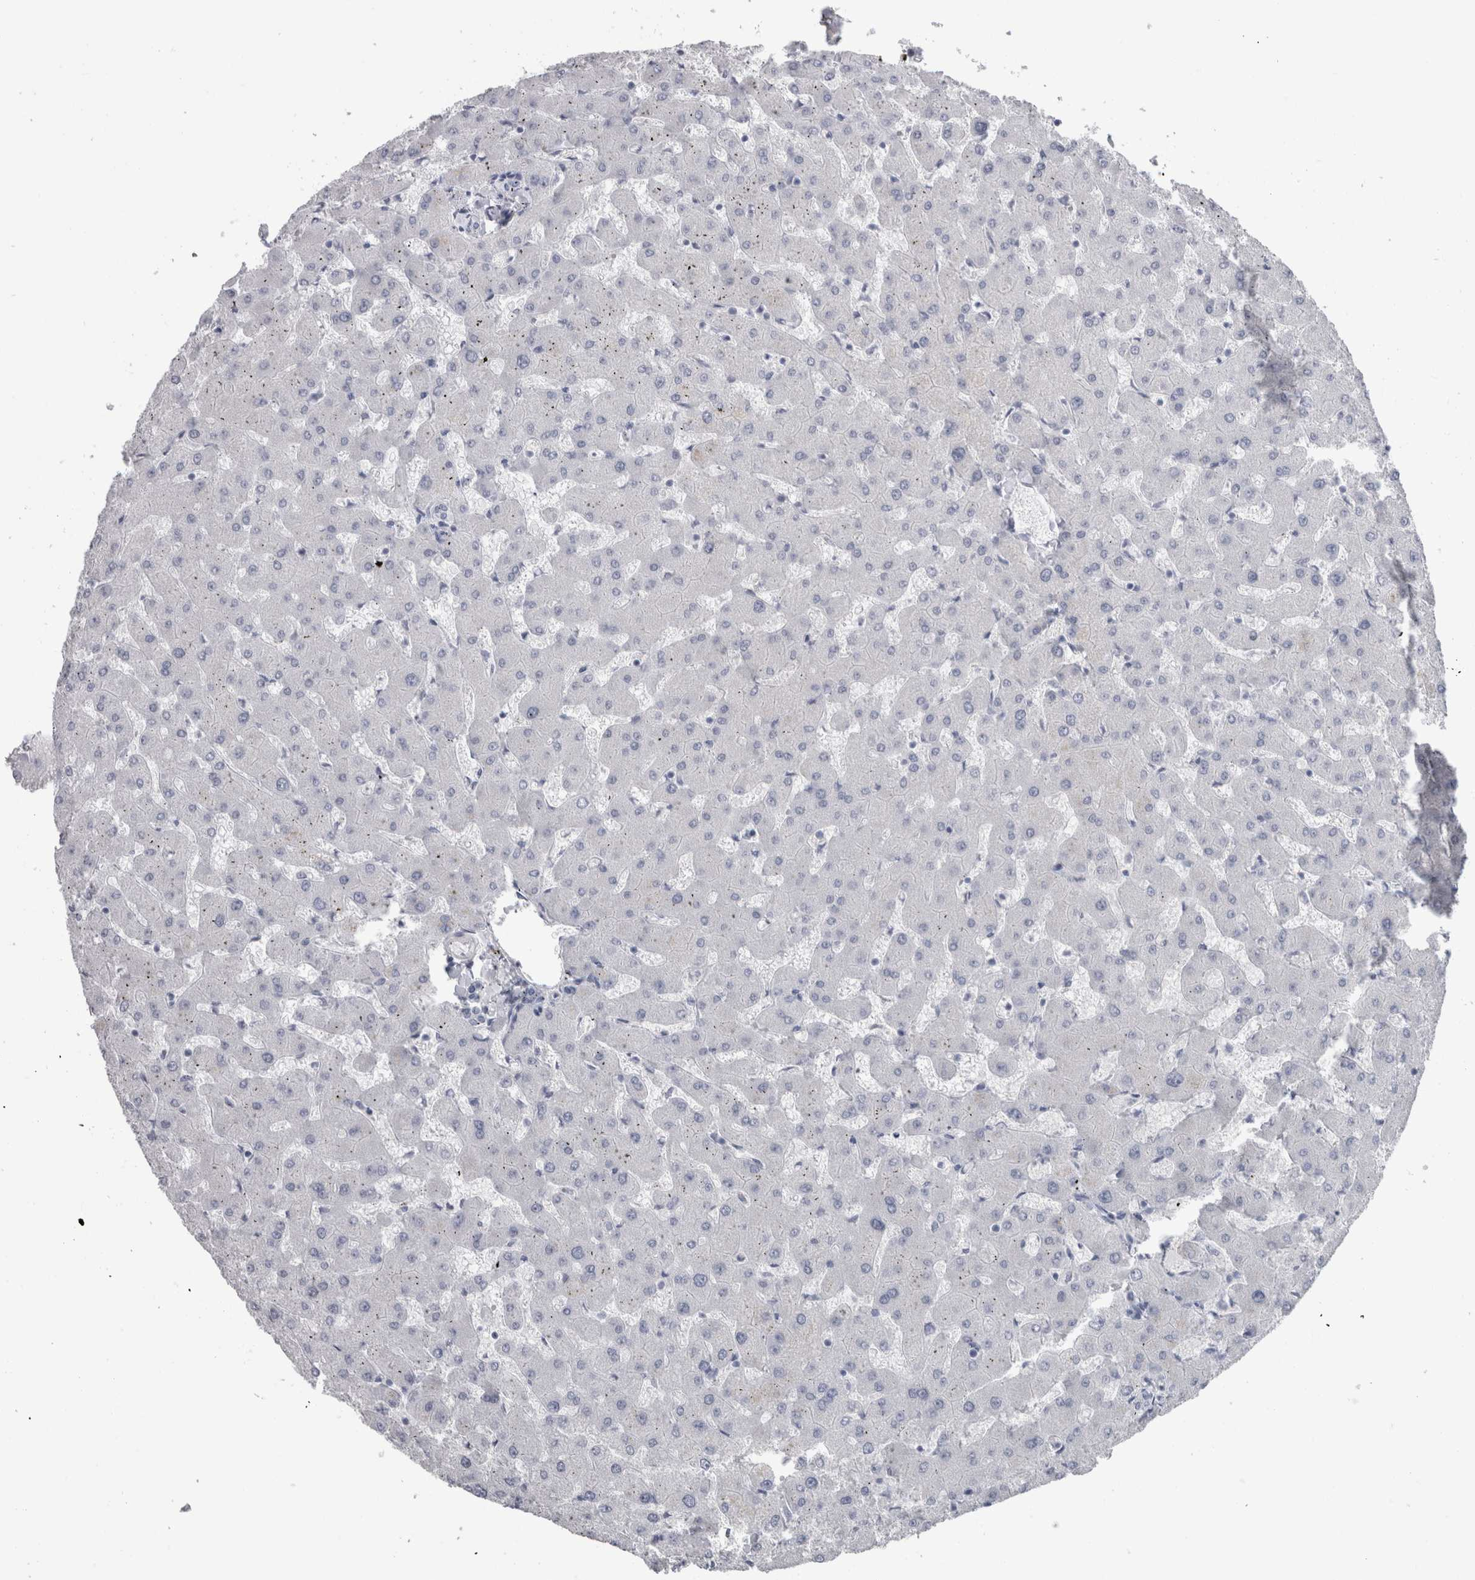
{"staining": {"intensity": "negative", "quantity": "none", "location": "none"}, "tissue": "liver", "cell_type": "Cholangiocytes", "image_type": "normal", "snomed": [{"axis": "morphology", "description": "Normal tissue, NOS"}, {"axis": "topography", "description": "Liver"}], "caption": "An image of liver stained for a protein displays no brown staining in cholangiocytes. (Stains: DAB (3,3'-diaminobenzidine) immunohistochemistry (IHC) with hematoxylin counter stain, Microscopy: brightfield microscopy at high magnification).", "gene": "PTH", "patient": {"sex": "female", "age": 63}}